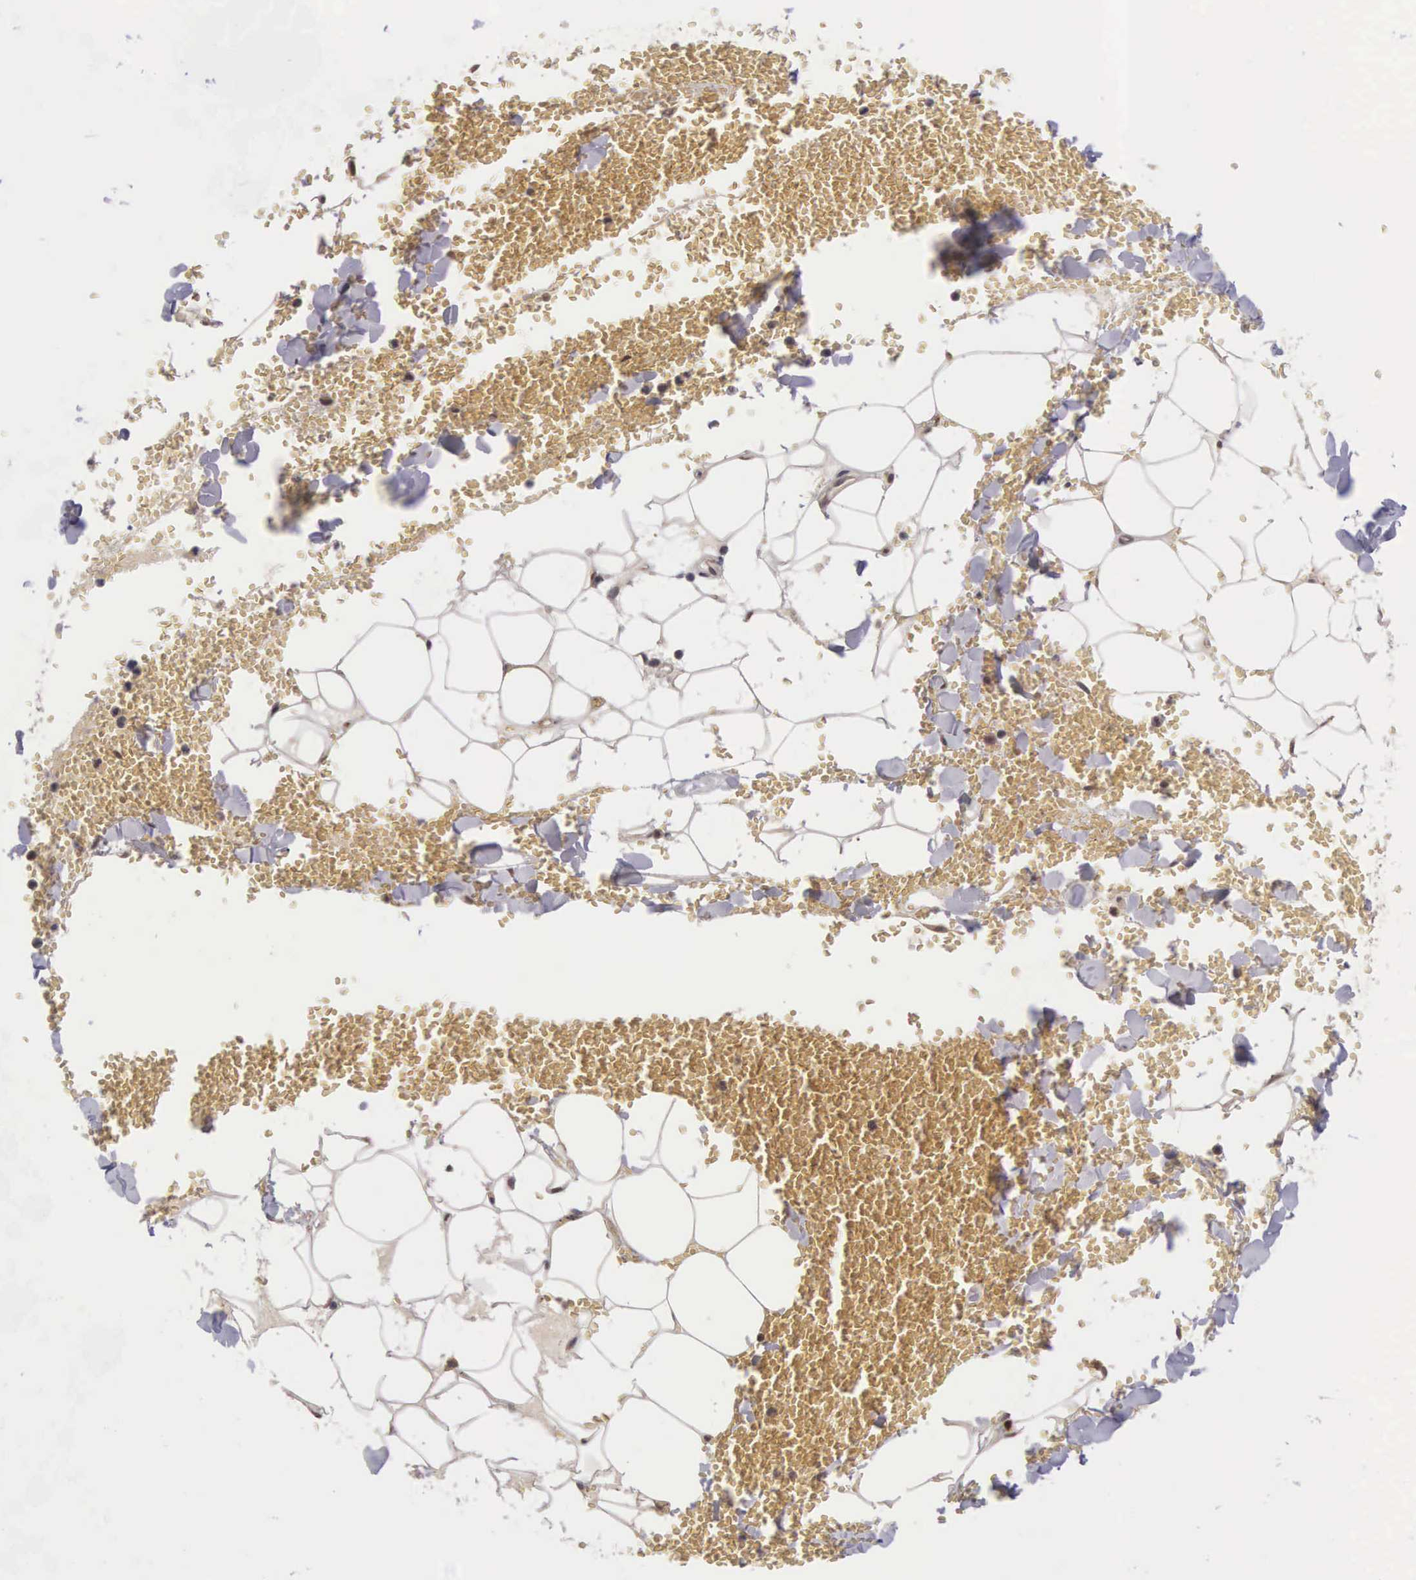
{"staining": {"intensity": "moderate", "quantity": "<25%", "location": "cytoplasmic/membranous"}, "tissue": "adipose tissue", "cell_type": "Adipocytes", "image_type": "normal", "snomed": [{"axis": "morphology", "description": "Normal tissue, NOS"}, {"axis": "morphology", "description": "Inflammation, NOS"}, {"axis": "topography", "description": "Lymph node"}, {"axis": "topography", "description": "Peripheral nerve tissue"}], "caption": "This is a micrograph of IHC staining of normal adipose tissue, which shows moderate expression in the cytoplasmic/membranous of adipocytes.", "gene": "CDC45", "patient": {"sex": "male", "age": 52}}